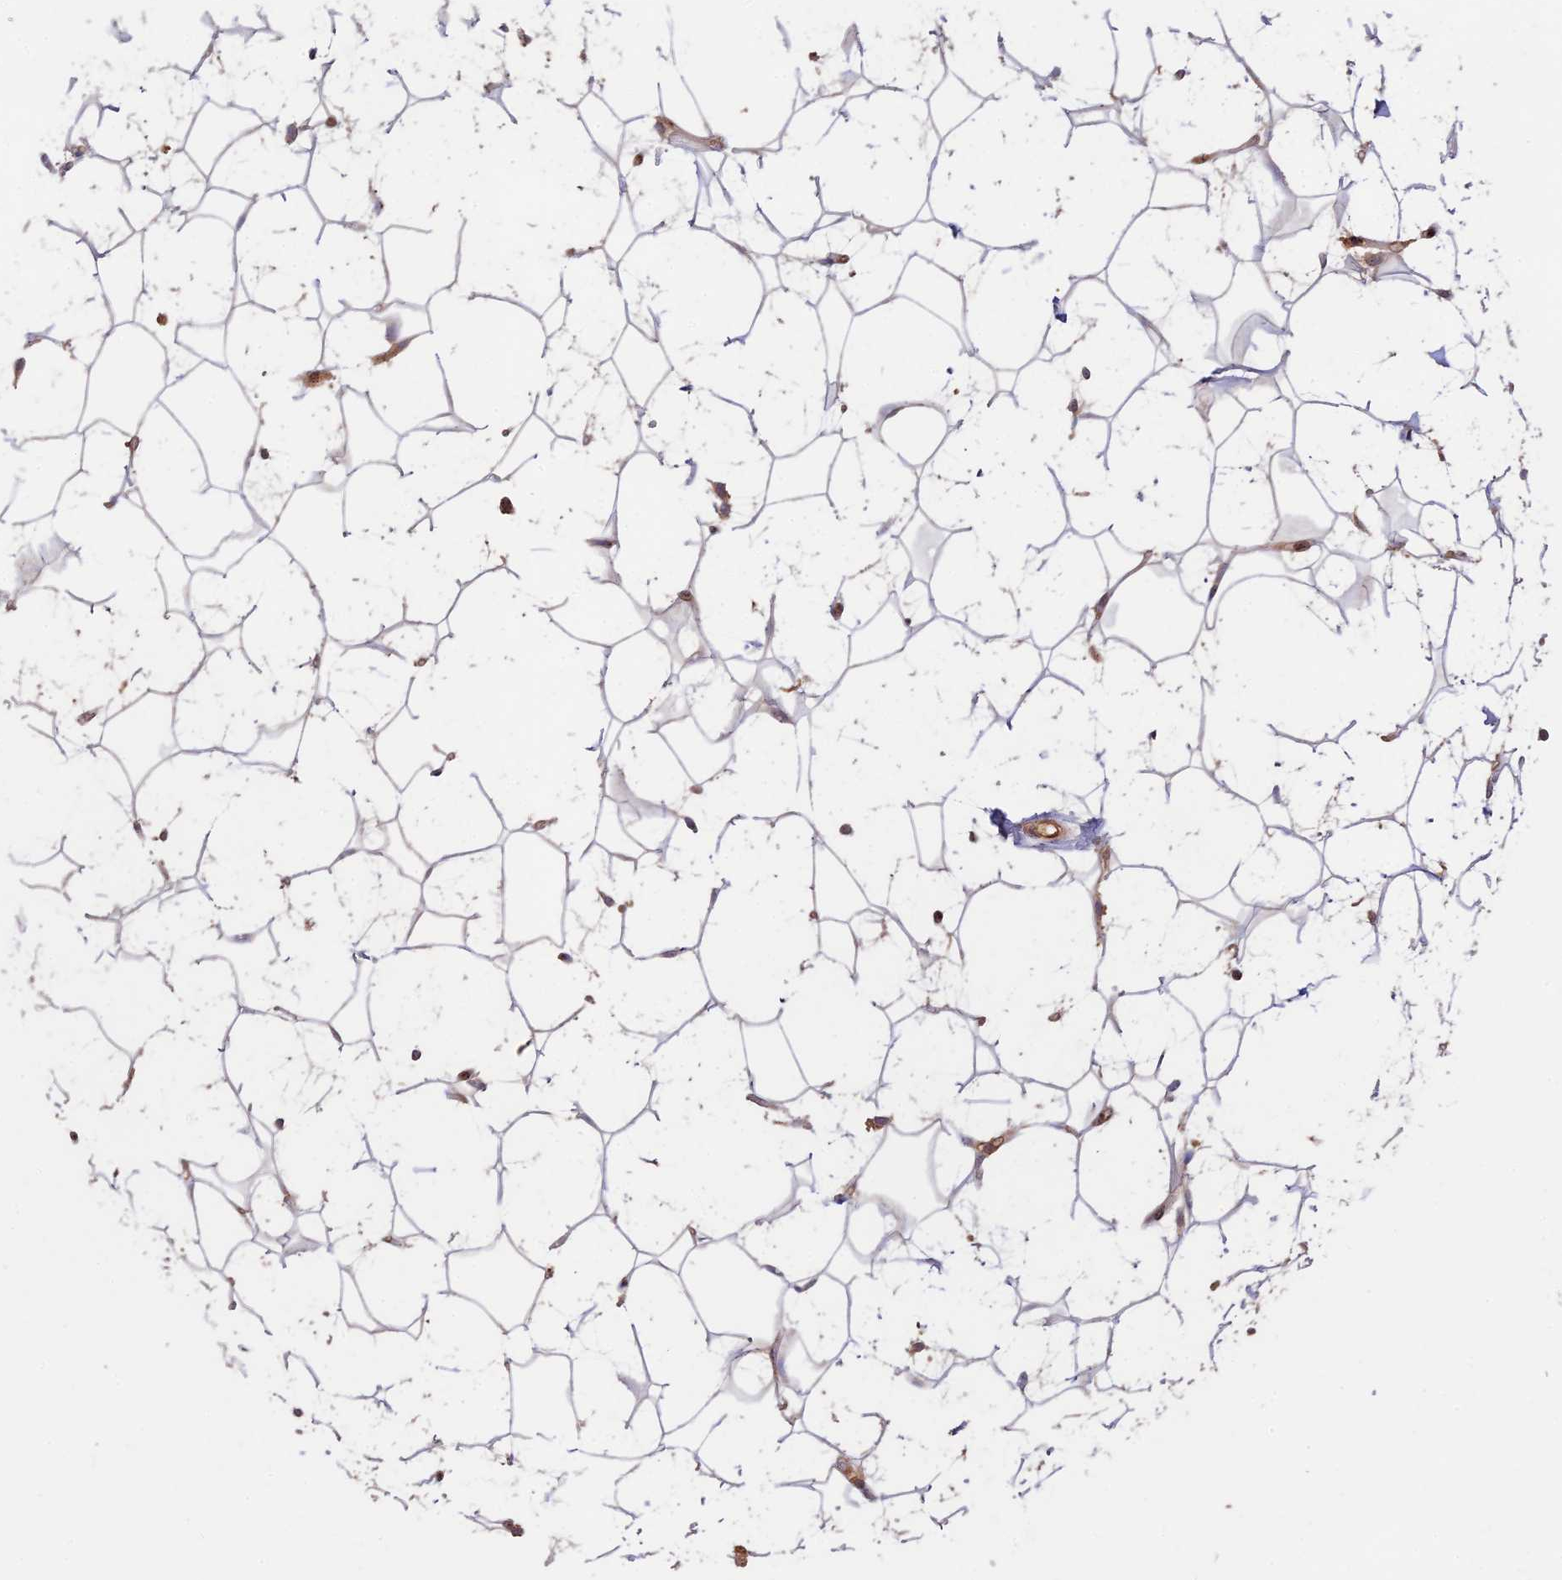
{"staining": {"intensity": "weak", "quantity": ">75%", "location": "cytoplasmic/membranous"}, "tissue": "adipose tissue", "cell_type": "Adipocytes", "image_type": "normal", "snomed": [{"axis": "morphology", "description": "Normal tissue, NOS"}, {"axis": "topography", "description": "Breast"}], "caption": "Immunohistochemistry image of normal human adipose tissue stained for a protein (brown), which reveals low levels of weak cytoplasmic/membranous staining in approximately >75% of adipocytes.", "gene": "CLCF1", "patient": {"sex": "female", "age": 26}}